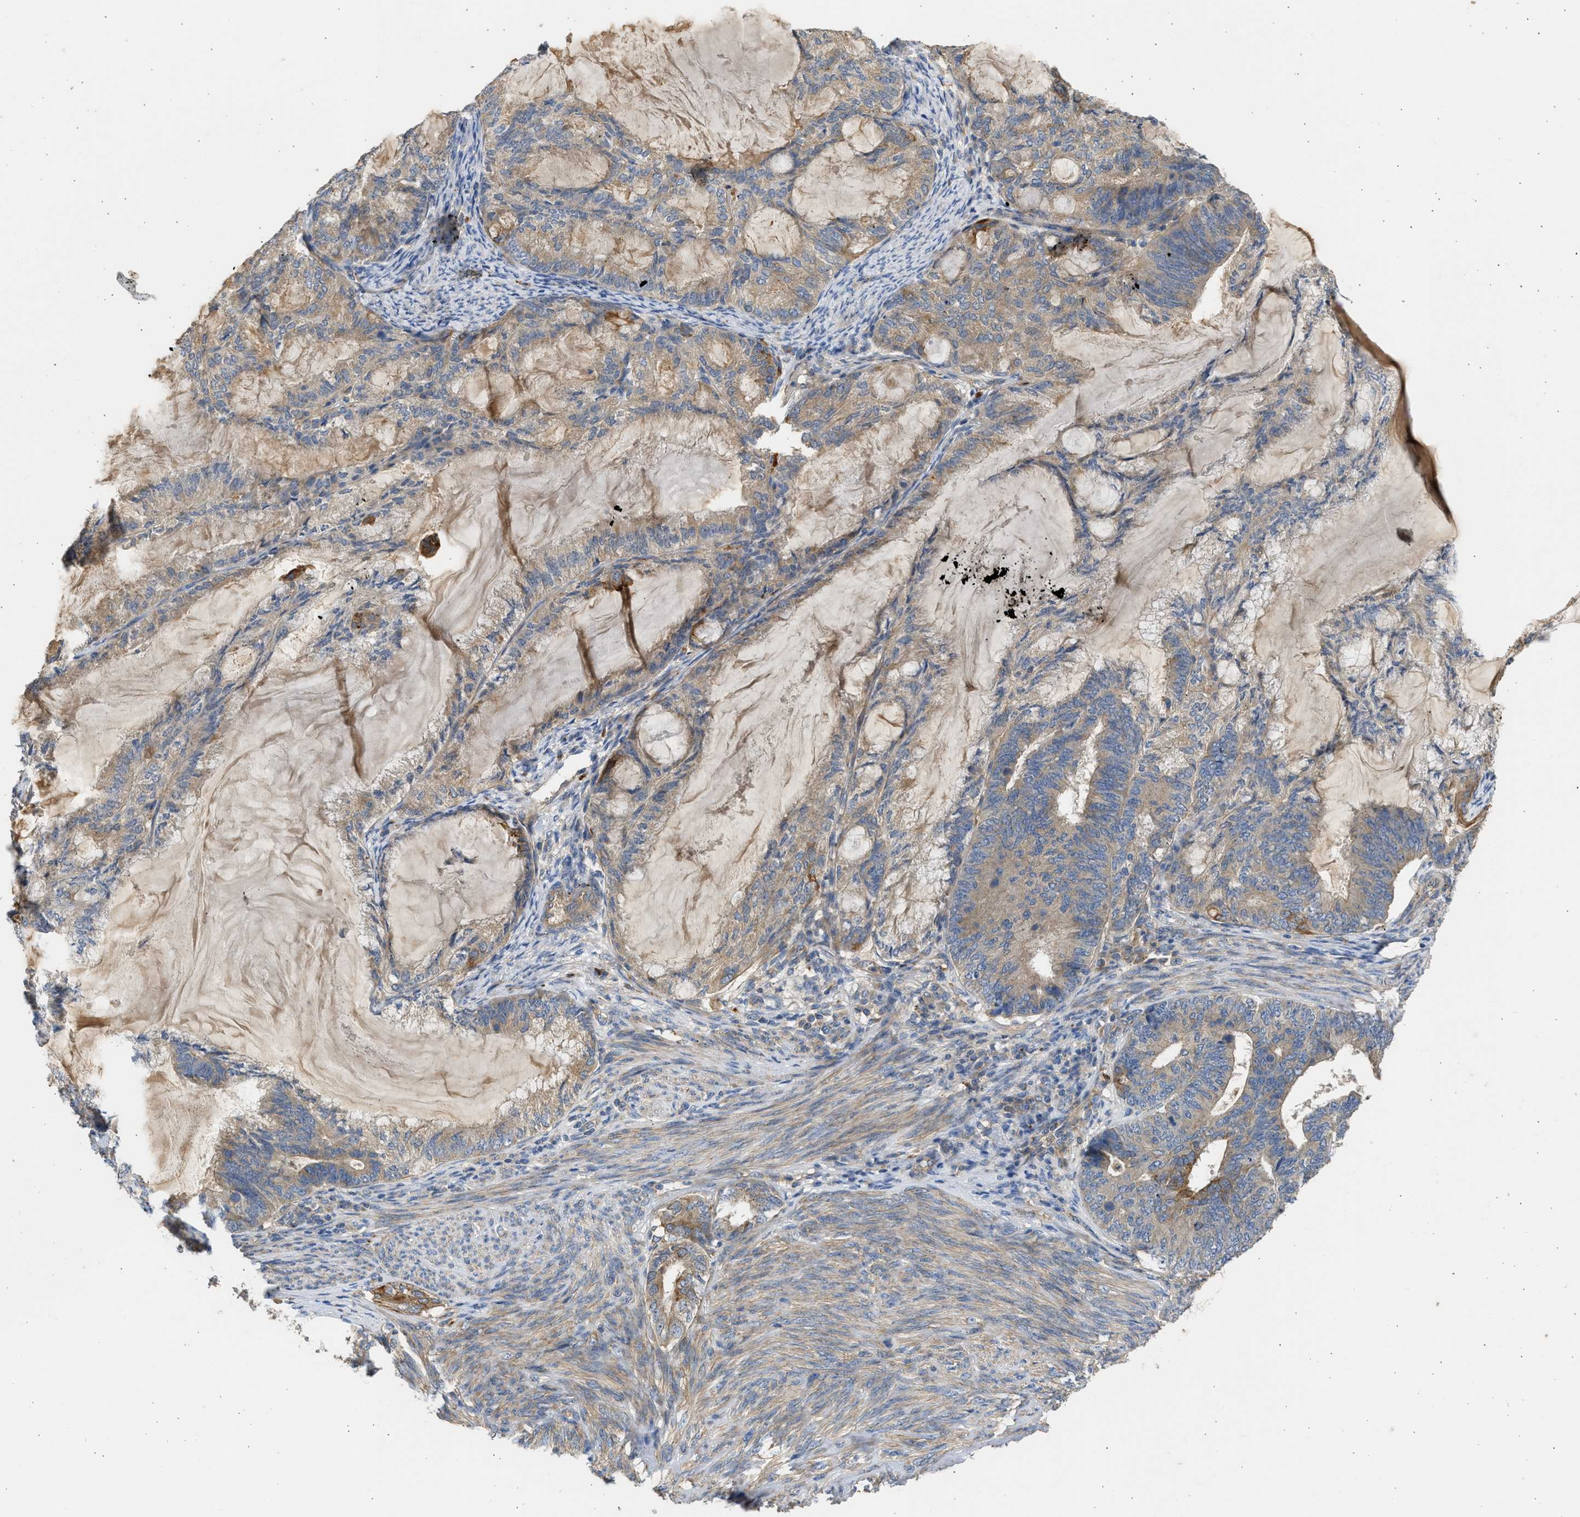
{"staining": {"intensity": "moderate", "quantity": ">75%", "location": "cytoplasmic/membranous"}, "tissue": "endometrial cancer", "cell_type": "Tumor cells", "image_type": "cancer", "snomed": [{"axis": "morphology", "description": "Adenocarcinoma, NOS"}, {"axis": "topography", "description": "Endometrium"}], "caption": "Endometrial adenocarcinoma tissue exhibits moderate cytoplasmic/membranous positivity in about >75% of tumor cells, visualized by immunohistochemistry. The staining was performed using DAB to visualize the protein expression in brown, while the nuclei were stained in blue with hematoxylin (Magnification: 20x).", "gene": "CSRNP2", "patient": {"sex": "female", "age": 86}}